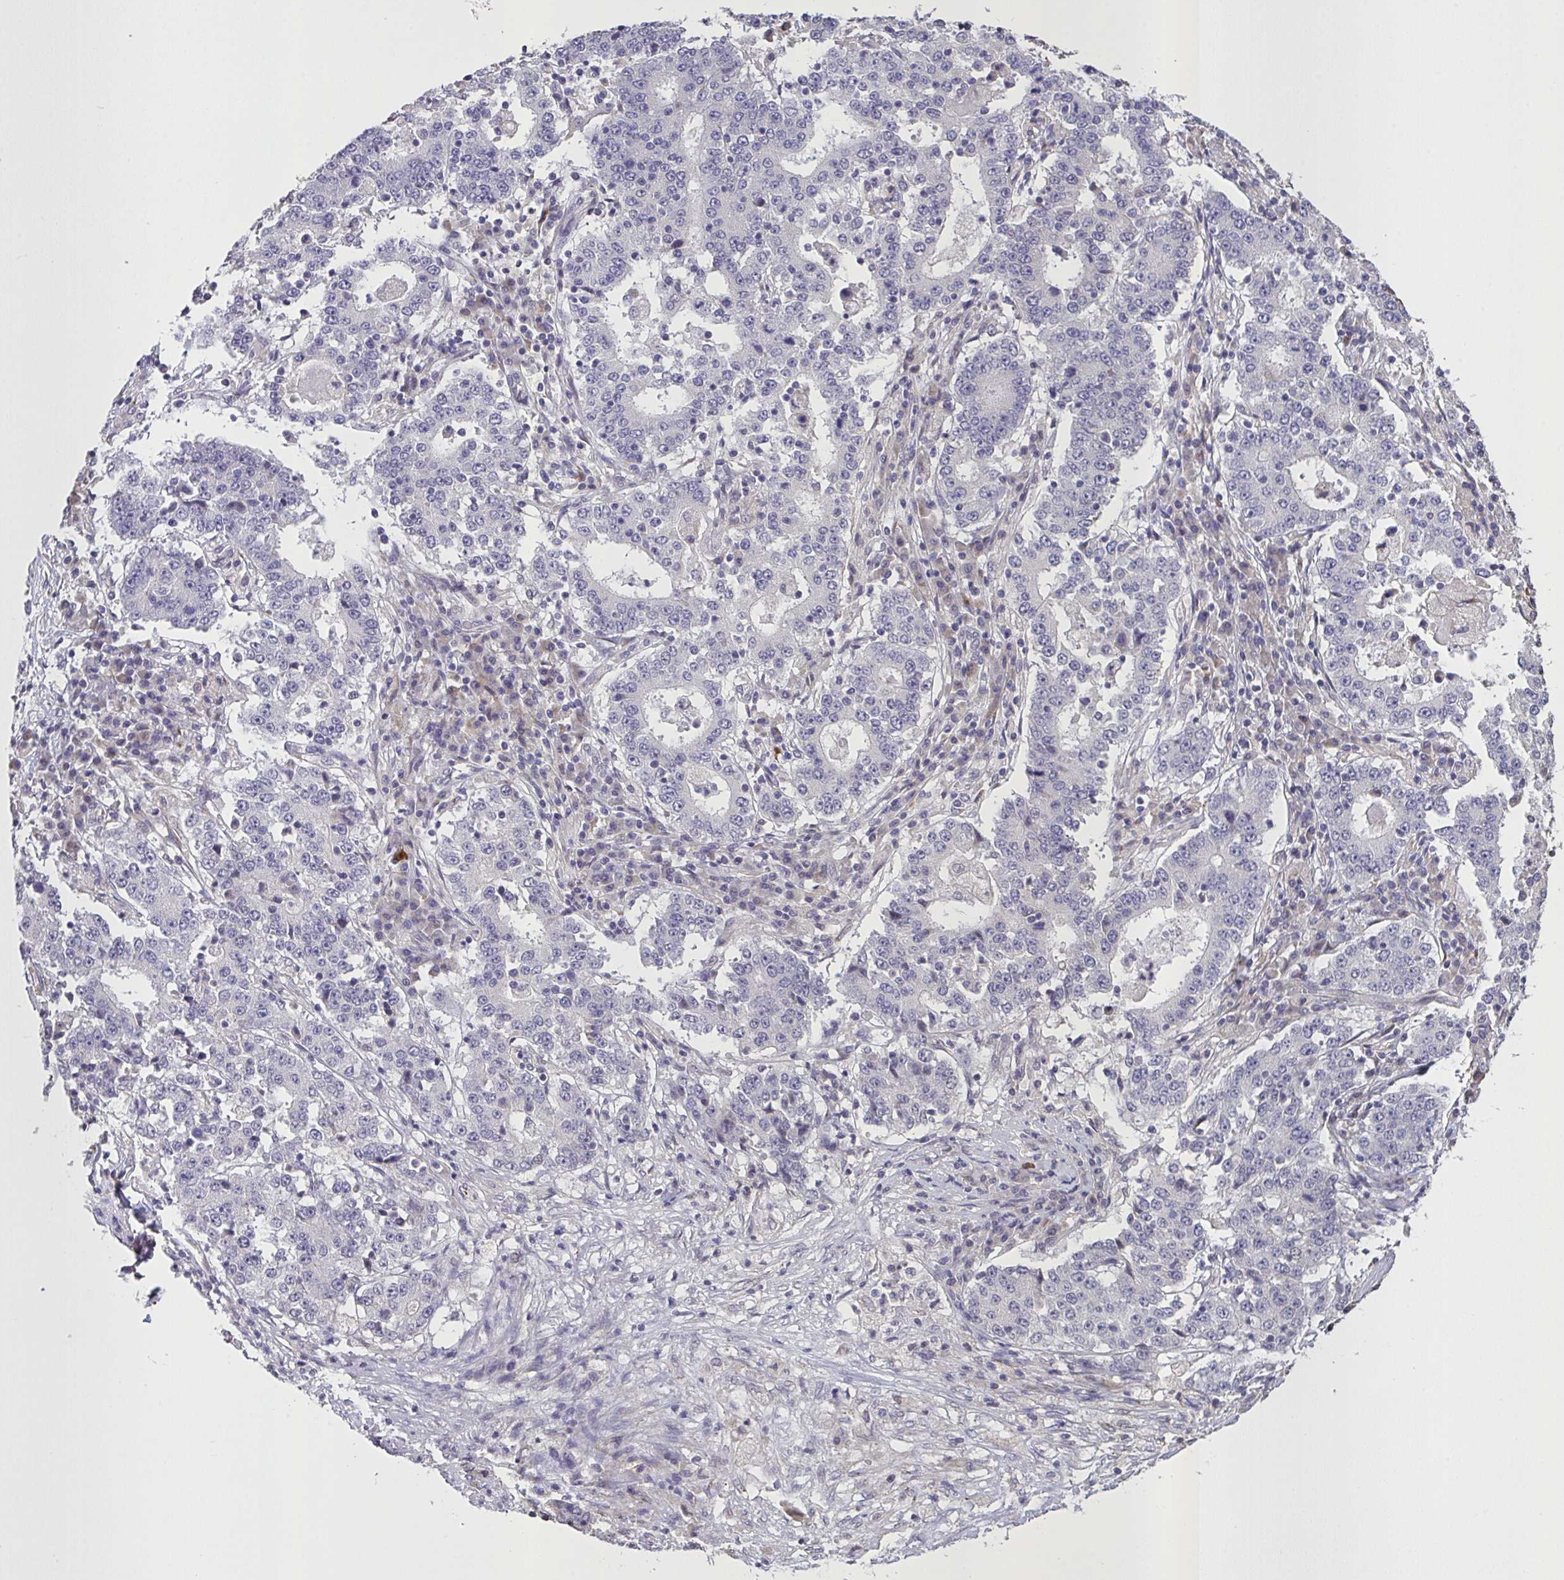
{"staining": {"intensity": "negative", "quantity": "none", "location": "none"}, "tissue": "stomach cancer", "cell_type": "Tumor cells", "image_type": "cancer", "snomed": [{"axis": "morphology", "description": "Adenocarcinoma, NOS"}, {"axis": "topography", "description": "Stomach"}], "caption": "Immunohistochemistry (IHC) micrograph of neoplastic tissue: human adenocarcinoma (stomach) stained with DAB (3,3'-diaminobenzidine) shows no significant protein positivity in tumor cells.", "gene": "MRGPRX2", "patient": {"sex": "male", "age": 59}}